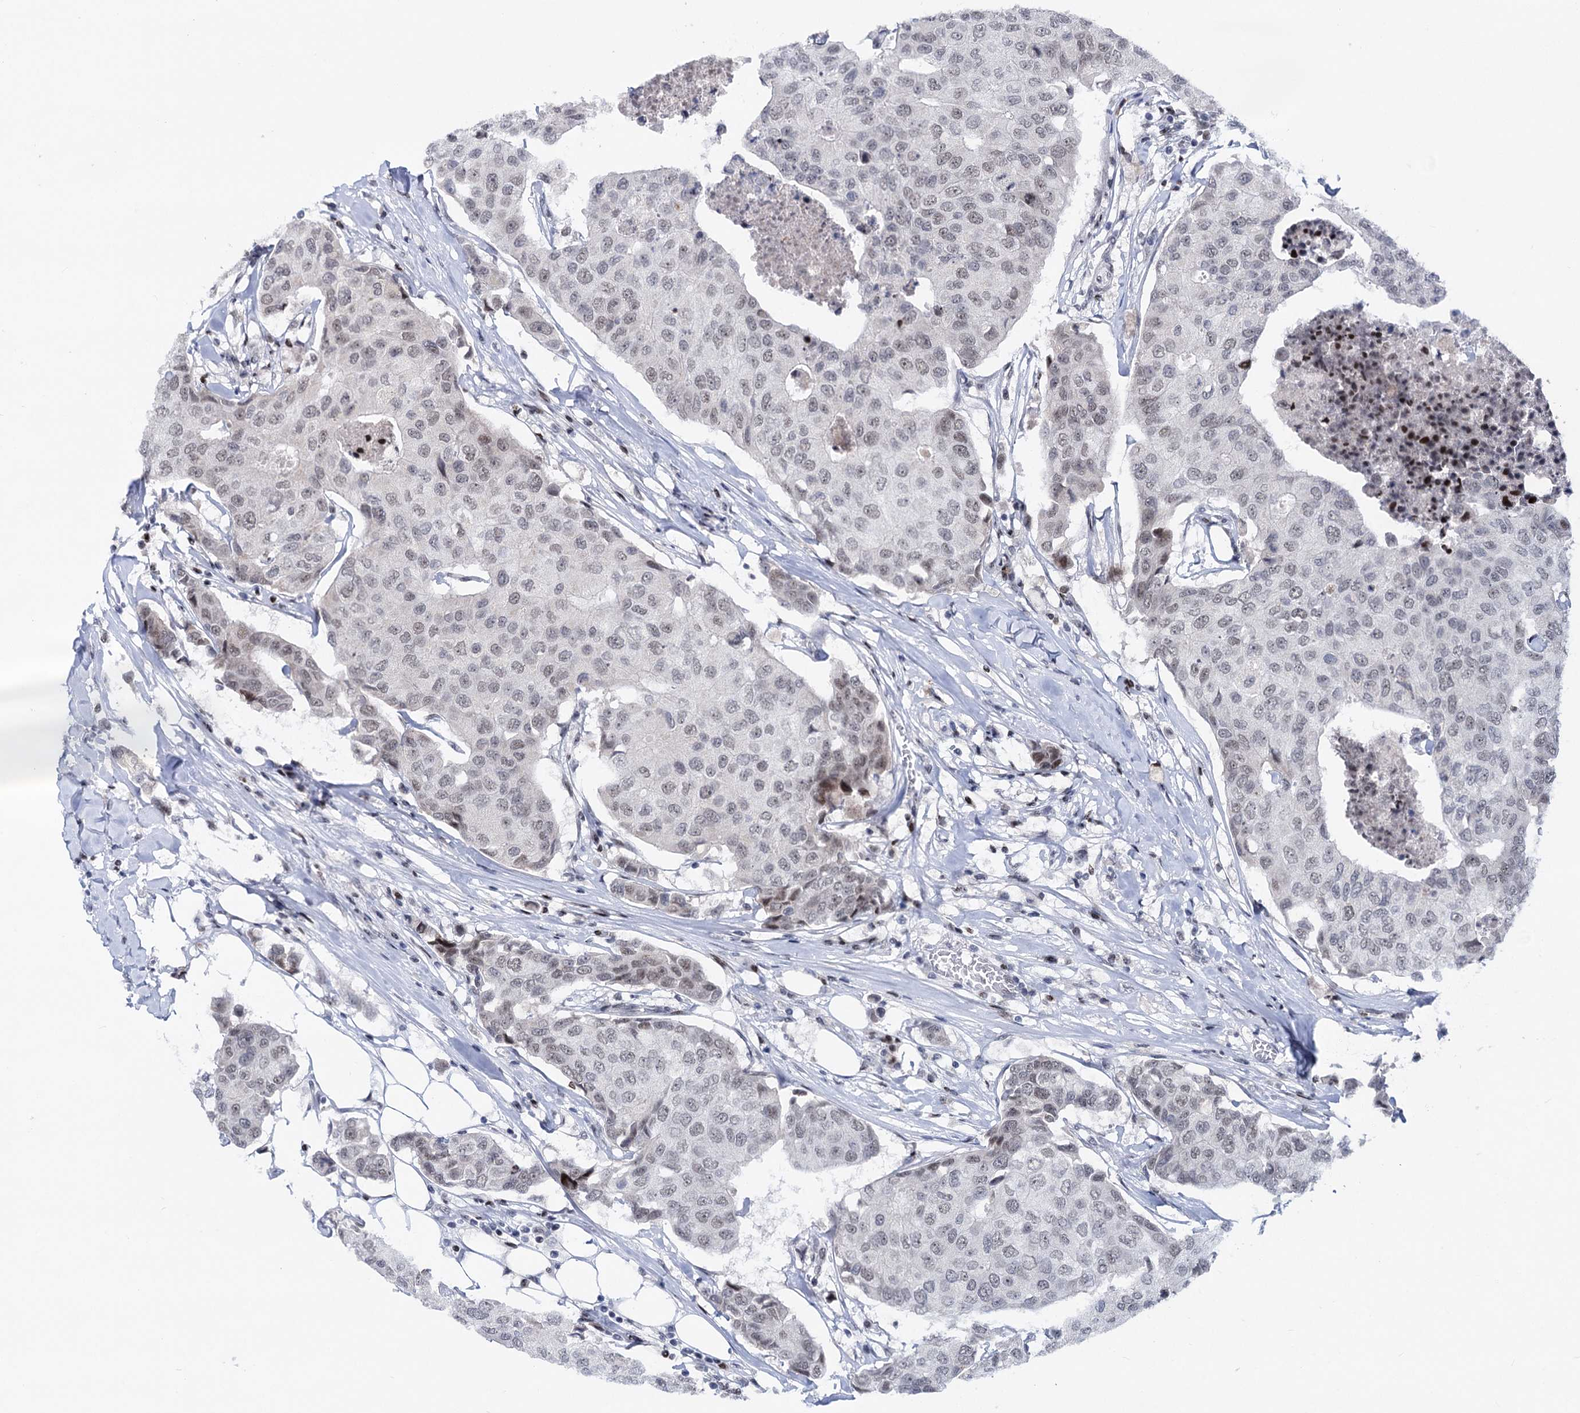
{"staining": {"intensity": "weak", "quantity": "<25%", "location": "nuclear"}, "tissue": "breast cancer", "cell_type": "Tumor cells", "image_type": "cancer", "snomed": [{"axis": "morphology", "description": "Duct carcinoma"}, {"axis": "topography", "description": "Breast"}], "caption": "High power microscopy micrograph of an immunohistochemistry micrograph of breast cancer, revealing no significant positivity in tumor cells.", "gene": "ZCCHC10", "patient": {"sex": "female", "age": 80}}